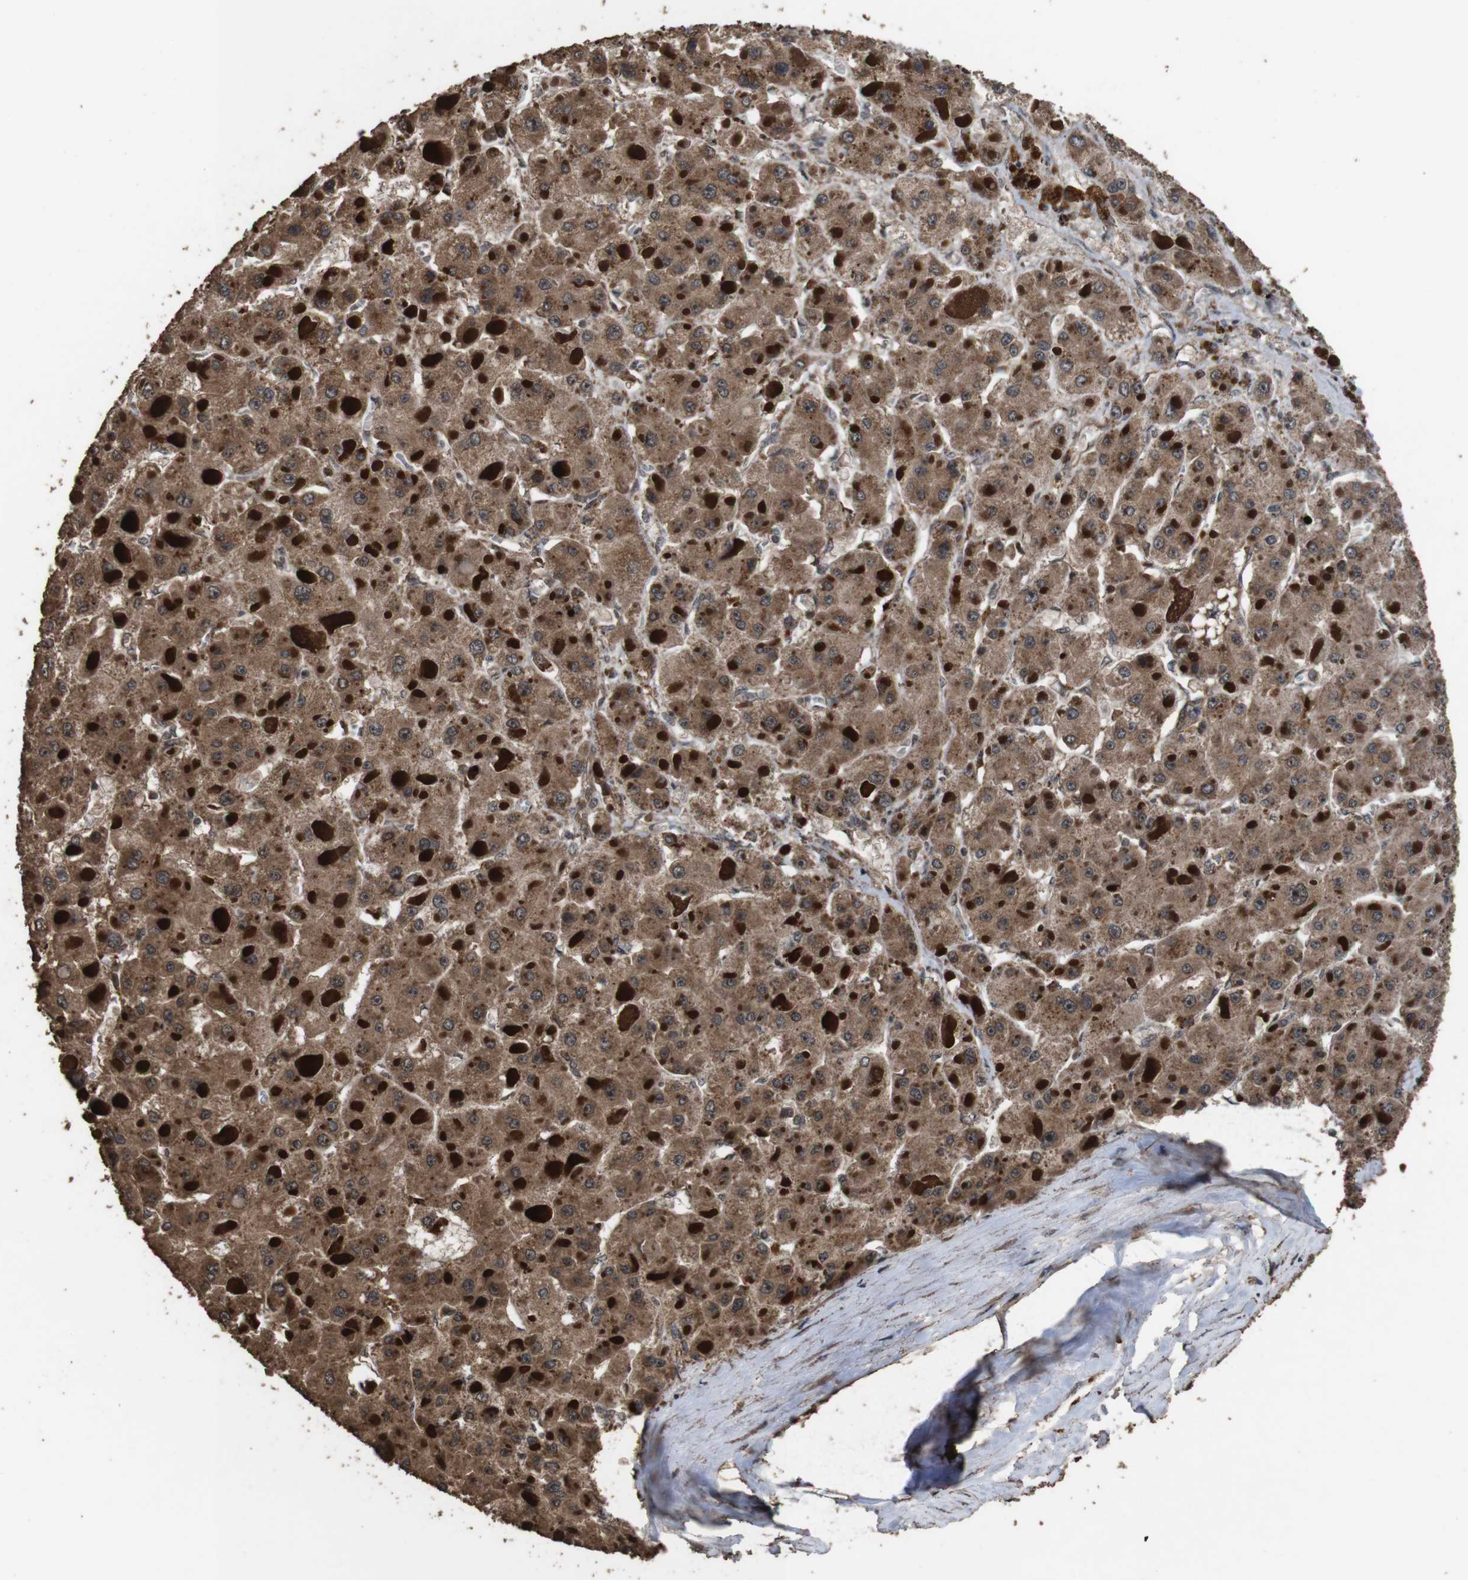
{"staining": {"intensity": "moderate", "quantity": ">75%", "location": "cytoplasmic/membranous"}, "tissue": "liver cancer", "cell_type": "Tumor cells", "image_type": "cancer", "snomed": [{"axis": "morphology", "description": "Carcinoma, Hepatocellular, NOS"}, {"axis": "topography", "description": "Liver"}], "caption": "About >75% of tumor cells in liver cancer show moderate cytoplasmic/membranous protein staining as visualized by brown immunohistochemical staining.", "gene": "RRAS2", "patient": {"sex": "female", "age": 73}}